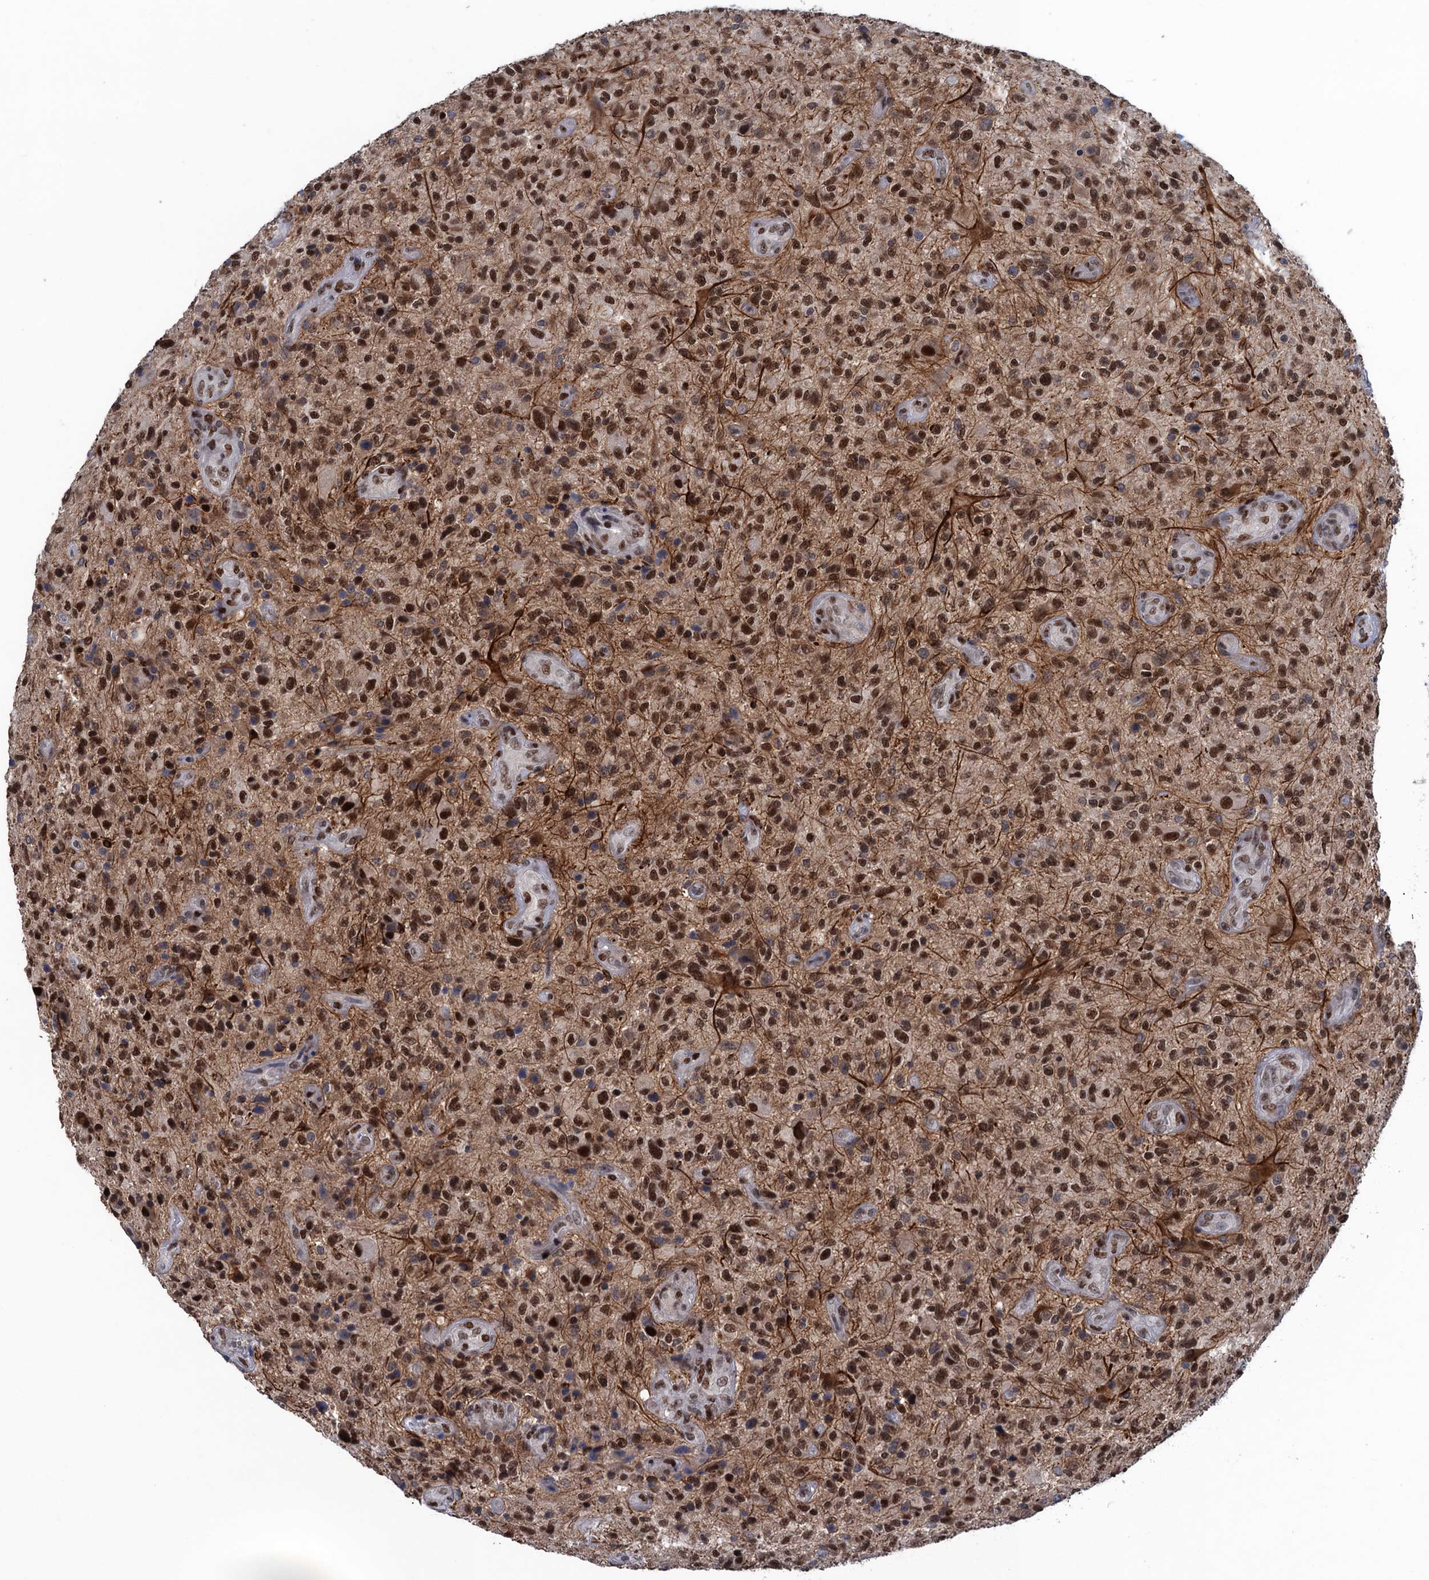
{"staining": {"intensity": "strong", "quantity": ">75%", "location": "nuclear"}, "tissue": "glioma", "cell_type": "Tumor cells", "image_type": "cancer", "snomed": [{"axis": "morphology", "description": "Glioma, malignant, High grade"}, {"axis": "topography", "description": "Brain"}], "caption": "A micrograph of malignant glioma (high-grade) stained for a protein displays strong nuclear brown staining in tumor cells.", "gene": "SAE1", "patient": {"sex": "male", "age": 47}}